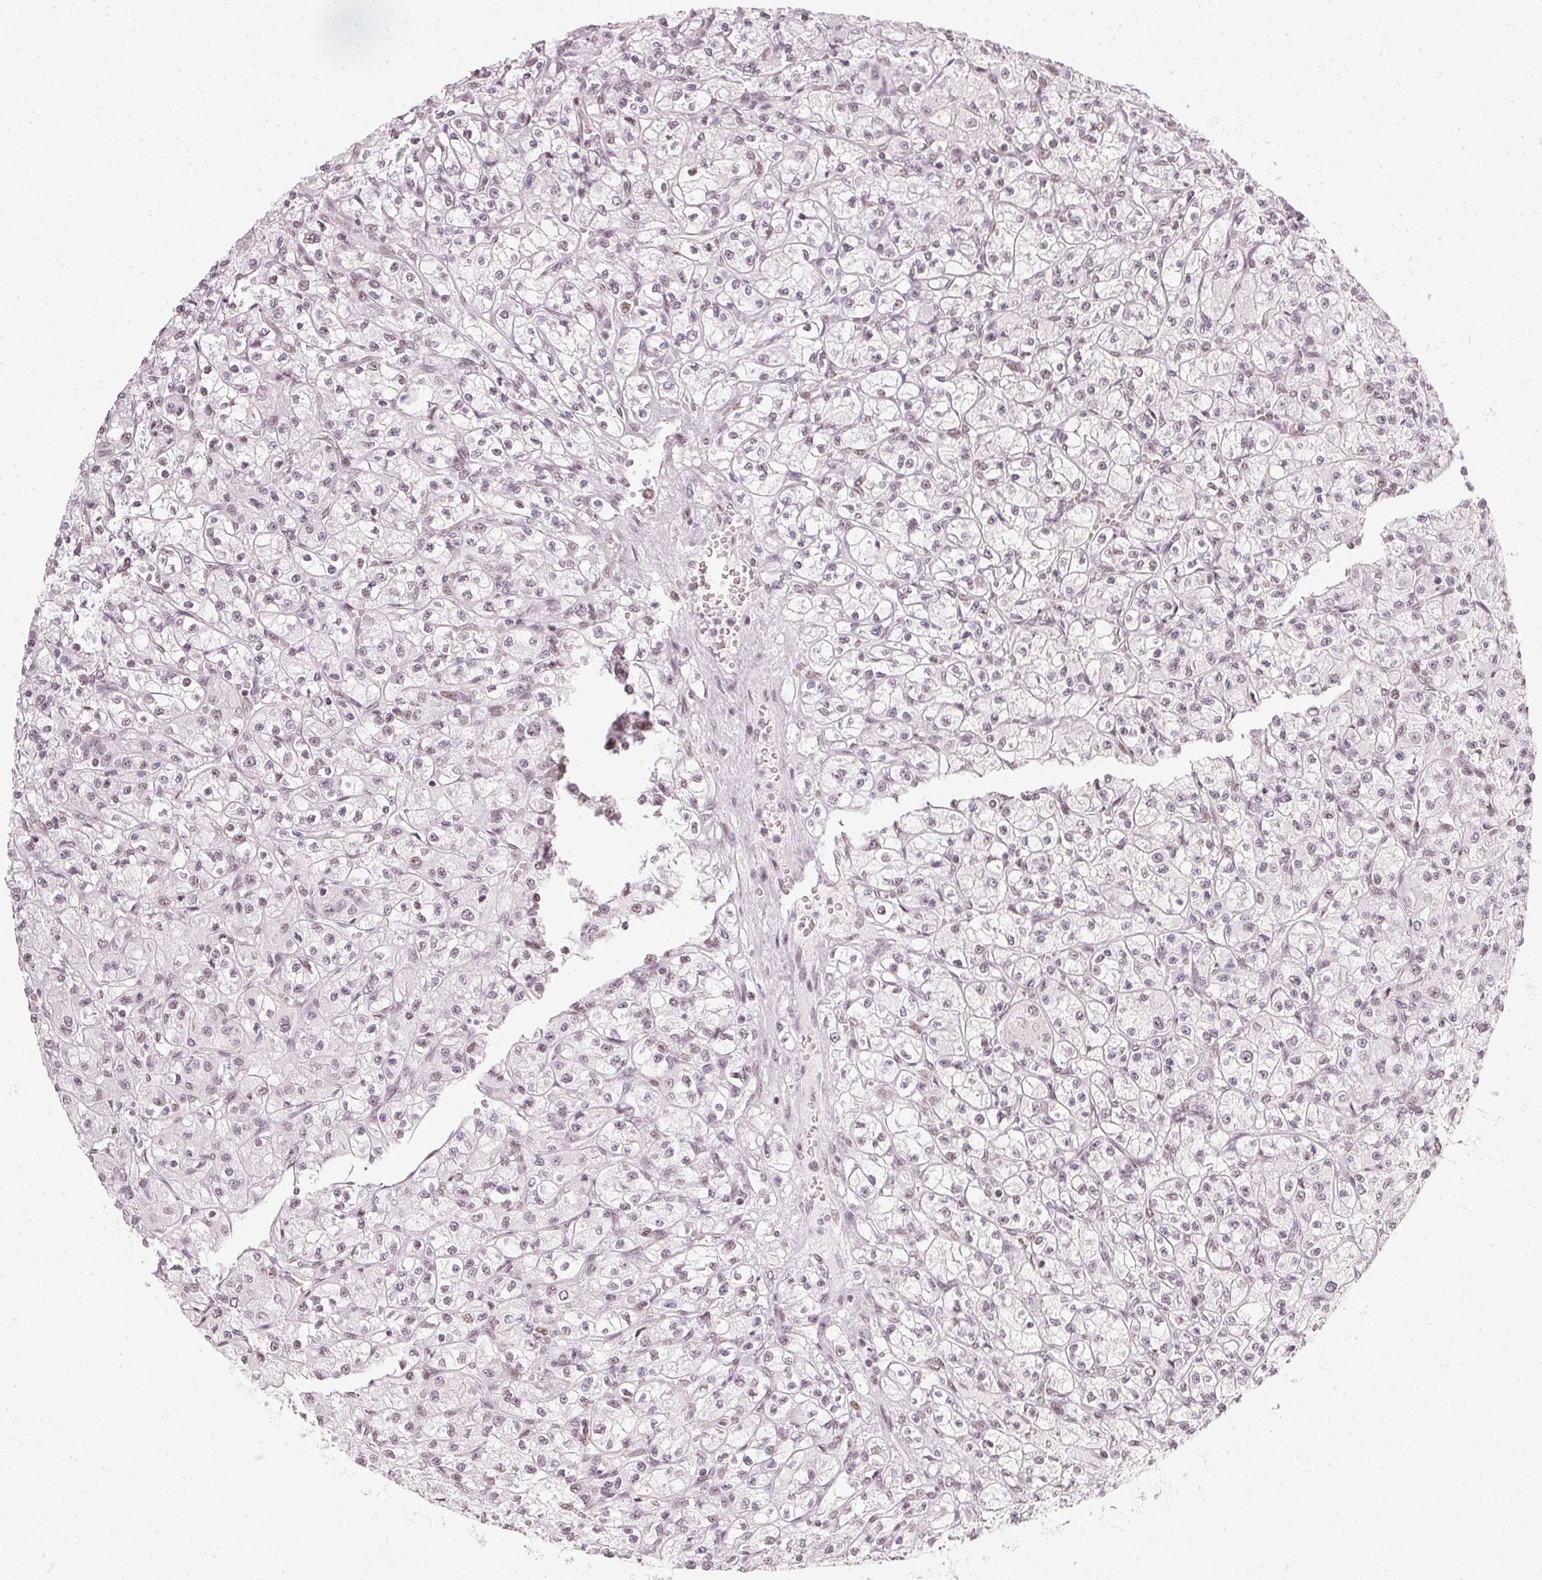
{"staining": {"intensity": "weak", "quantity": "<25%", "location": "nuclear"}, "tissue": "renal cancer", "cell_type": "Tumor cells", "image_type": "cancer", "snomed": [{"axis": "morphology", "description": "Adenocarcinoma, NOS"}, {"axis": "topography", "description": "Kidney"}], "caption": "This is an immunohistochemistry photomicrograph of renal adenocarcinoma. There is no staining in tumor cells.", "gene": "DNAJC6", "patient": {"sex": "female", "age": 70}}